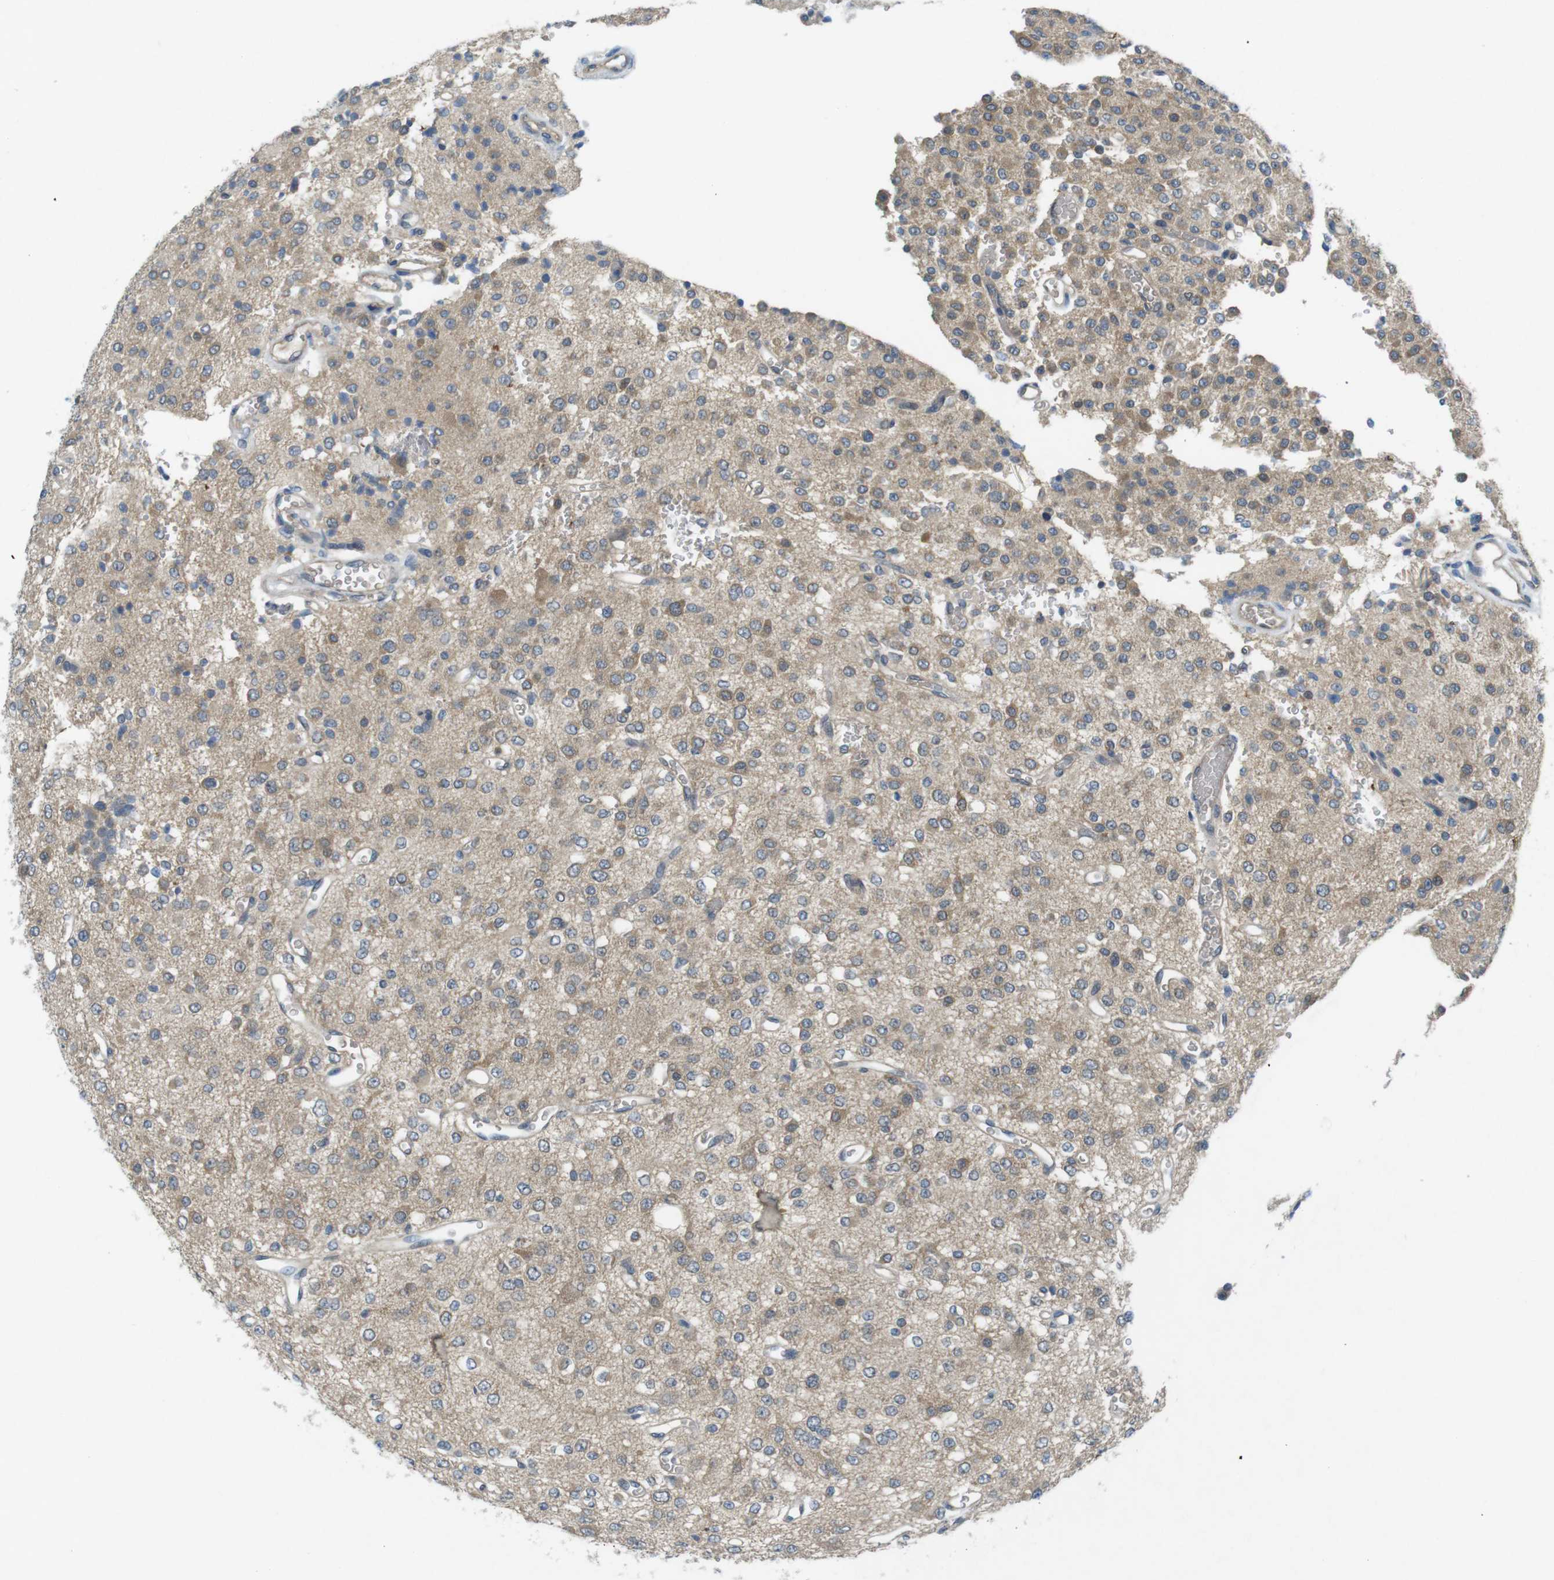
{"staining": {"intensity": "weak", "quantity": ">75%", "location": "cytoplasmic/membranous"}, "tissue": "glioma", "cell_type": "Tumor cells", "image_type": "cancer", "snomed": [{"axis": "morphology", "description": "Glioma, malignant, Low grade"}, {"axis": "topography", "description": "Brain"}], "caption": "High-power microscopy captured an immunohistochemistry (IHC) histopathology image of malignant glioma (low-grade), revealing weak cytoplasmic/membranous expression in about >75% of tumor cells.", "gene": "SUGT1", "patient": {"sex": "male", "age": 38}}